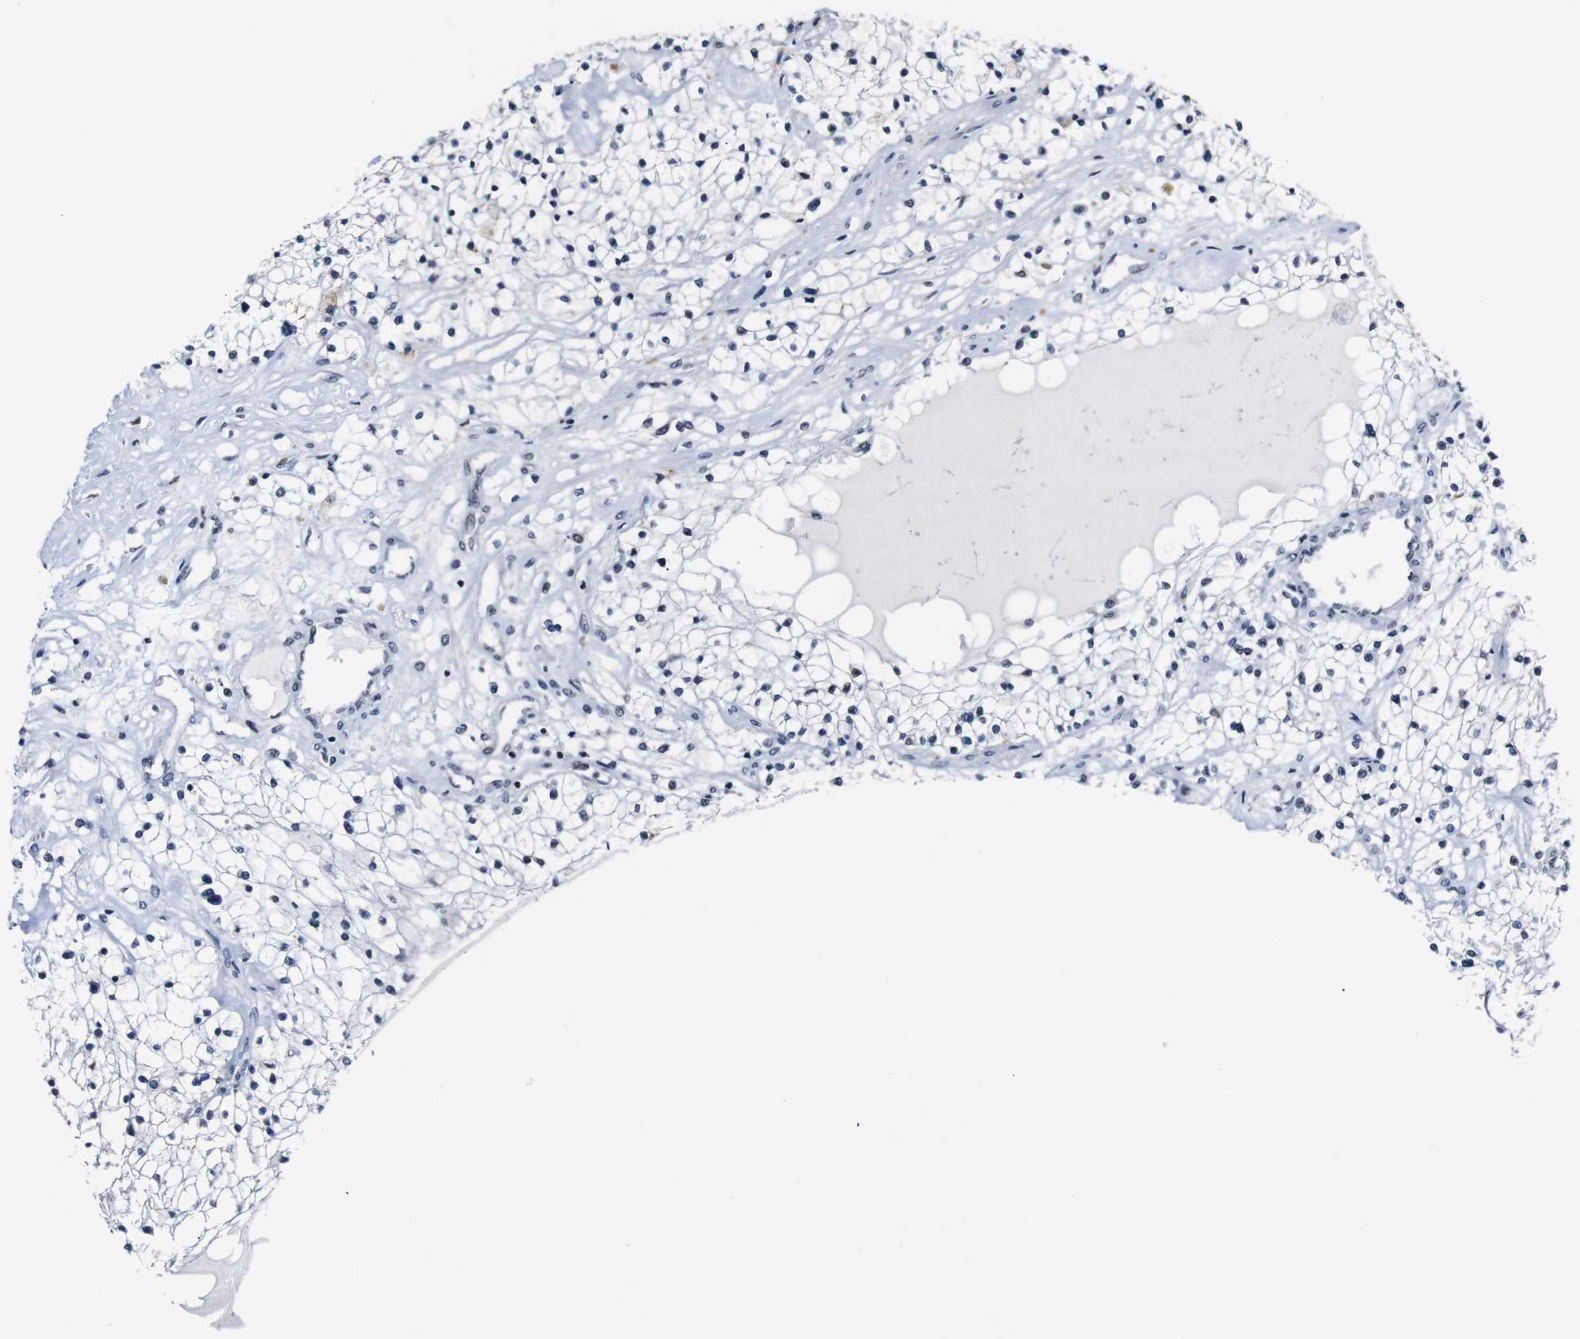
{"staining": {"intensity": "negative", "quantity": "none", "location": "none"}, "tissue": "renal cancer", "cell_type": "Tumor cells", "image_type": "cancer", "snomed": [{"axis": "morphology", "description": "Adenocarcinoma, NOS"}, {"axis": "topography", "description": "Kidney"}], "caption": "Renal cancer (adenocarcinoma) was stained to show a protein in brown. There is no significant positivity in tumor cells.", "gene": "GATA6", "patient": {"sex": "male", "age": 68}}